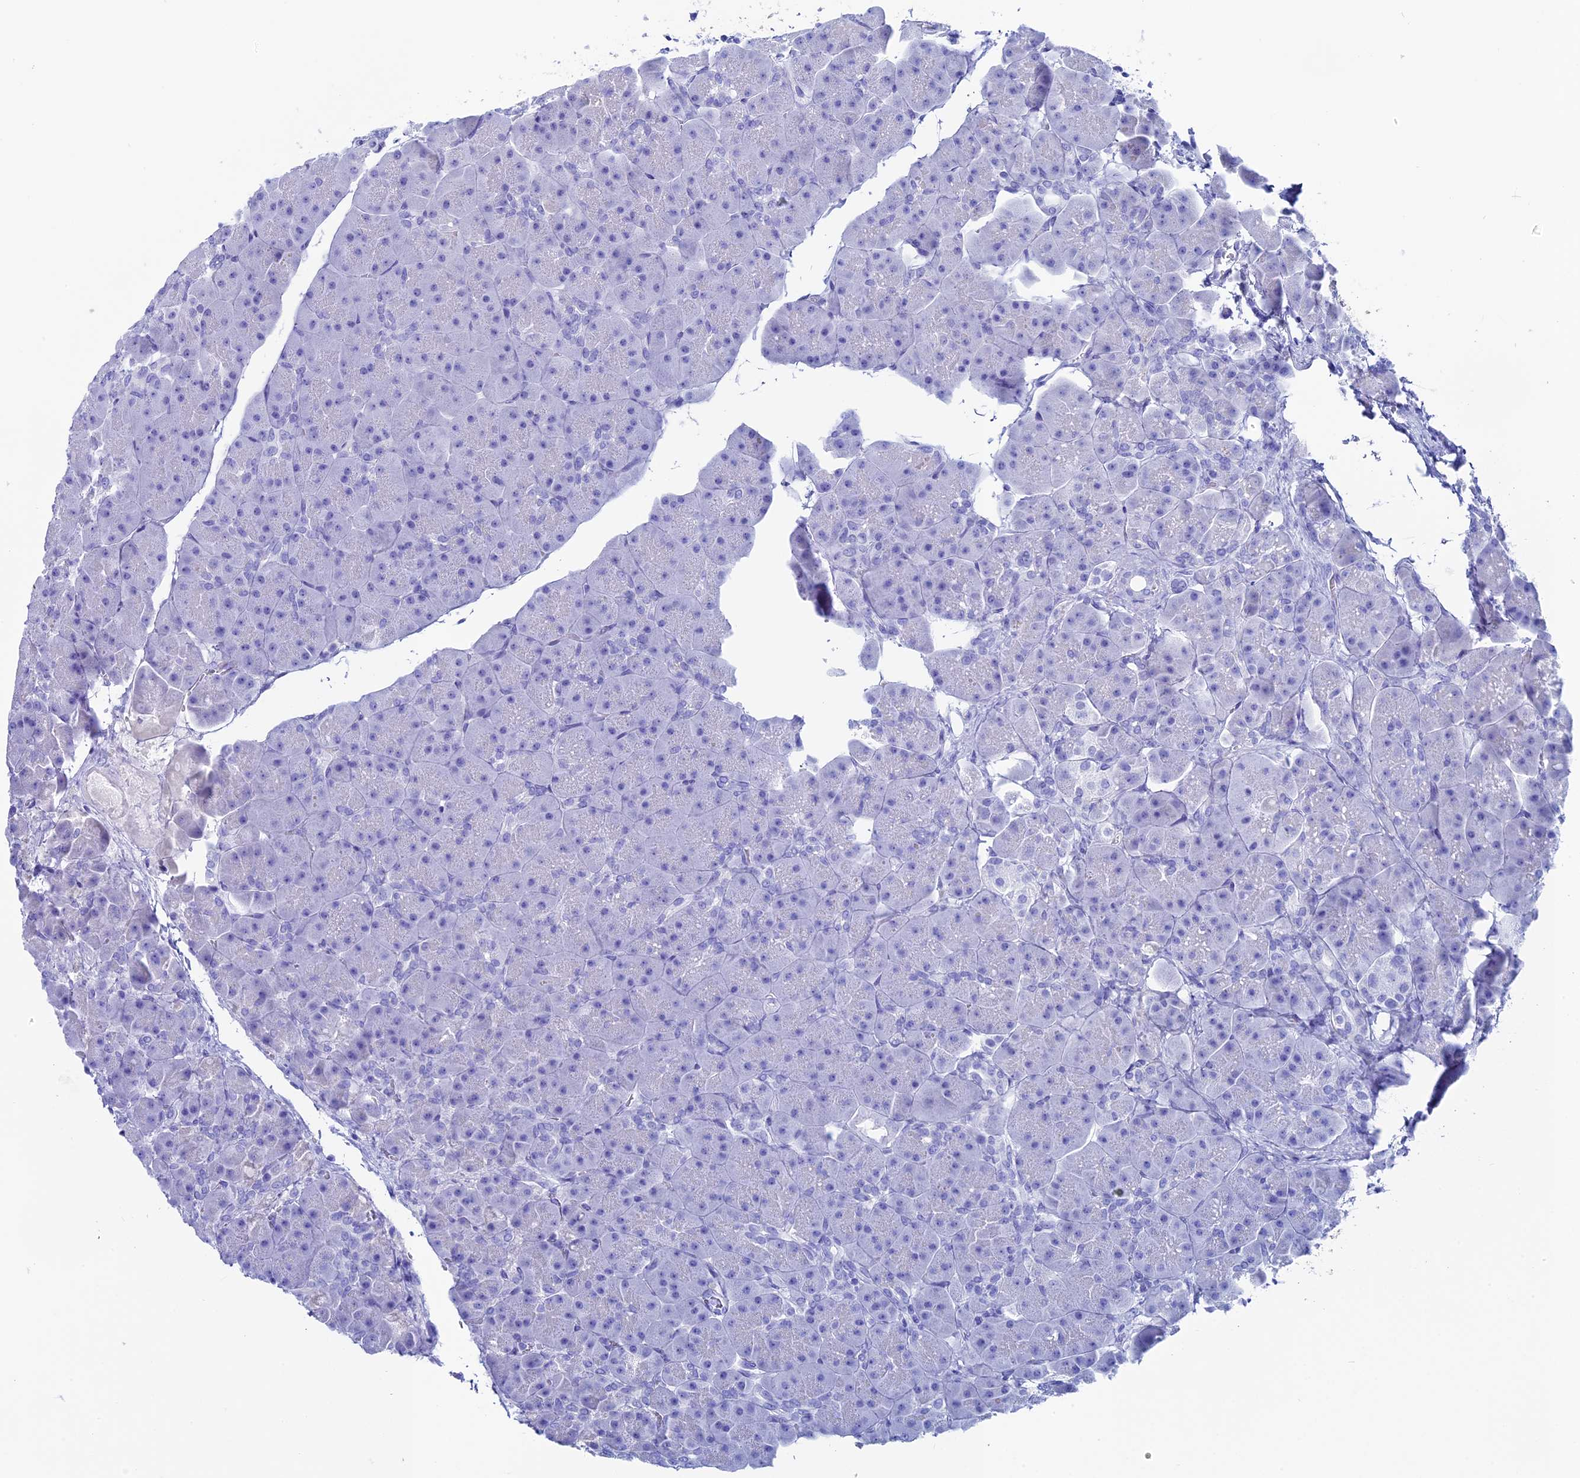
{"staining": {"intensity": "negative", "quantity": "none", "location": "none"}, "tissue": "pancreas", "cell_type": "Exocrine glandular cells", "image_type": "normal", "snomed": [{"axis": "morphology", "description": "Normal tissue, NOS"}, {"axis": "topography", "description": "Pancreas"}], "caption": "This is an immunohistochemistry micrograph of unremarkable human pancreas. There is no expression in exocrine glandular cells.", "gene": "ANKRD29", "patient": {"sex": "male", "age": 66}}